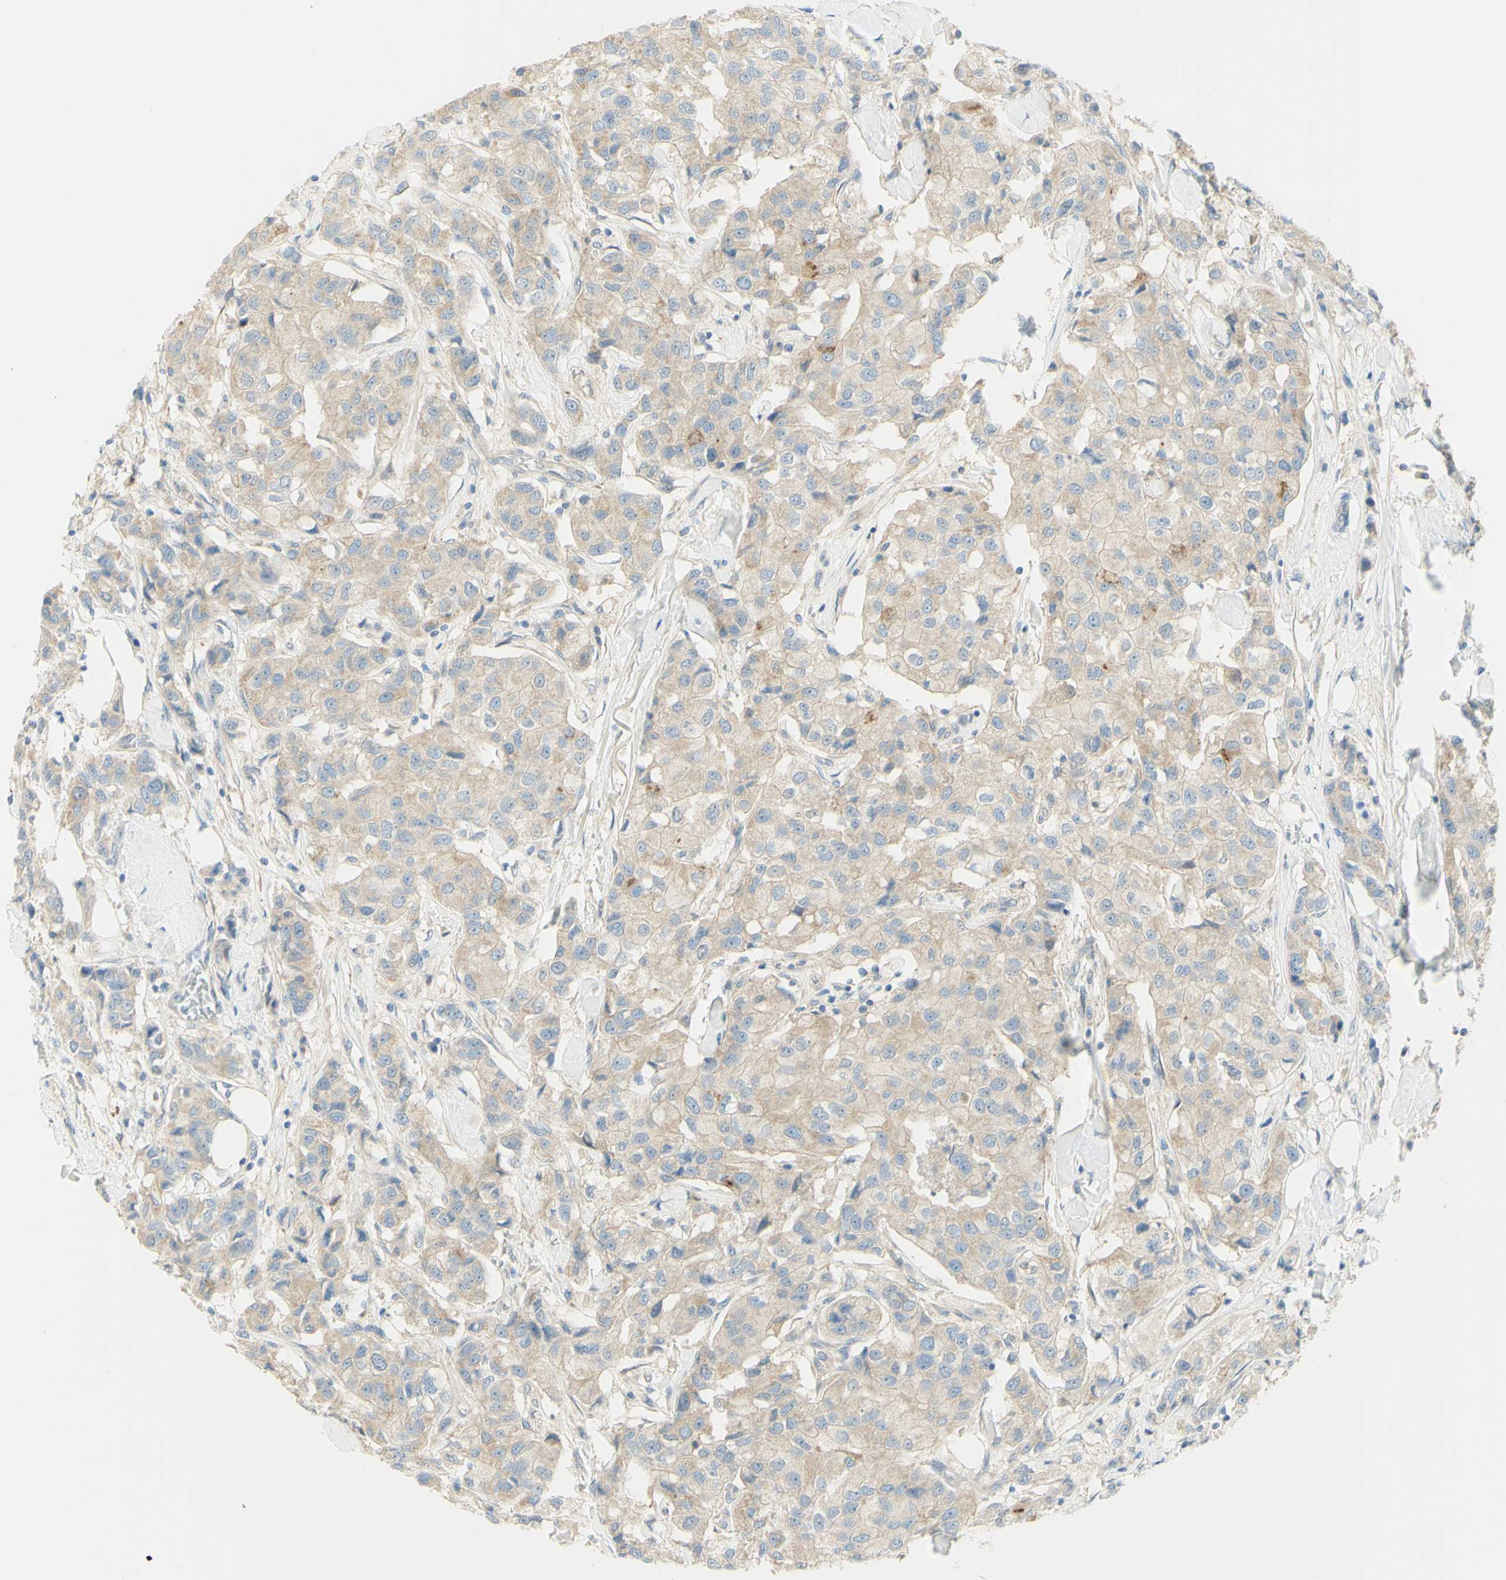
{"staining": {"intensity": "weak", "quantity": ">75%", "location": "cytoplasmic/membranous"}, "tissue": "breast cancer", "cell_type": "Tumor cells", "image_type": "cancer", "snomed": [{"axis": "morphology", "description": "Duct carcinoma"}, {"axis": "topography", "description": "Breast"}], "caption": "Protein staining displays weak cytoplasmic/membranous expression in approximately >75% of tumor cells in breast cancer.", "gene": "GCNT3", "patient": {"sex": "female", "age": 80}}